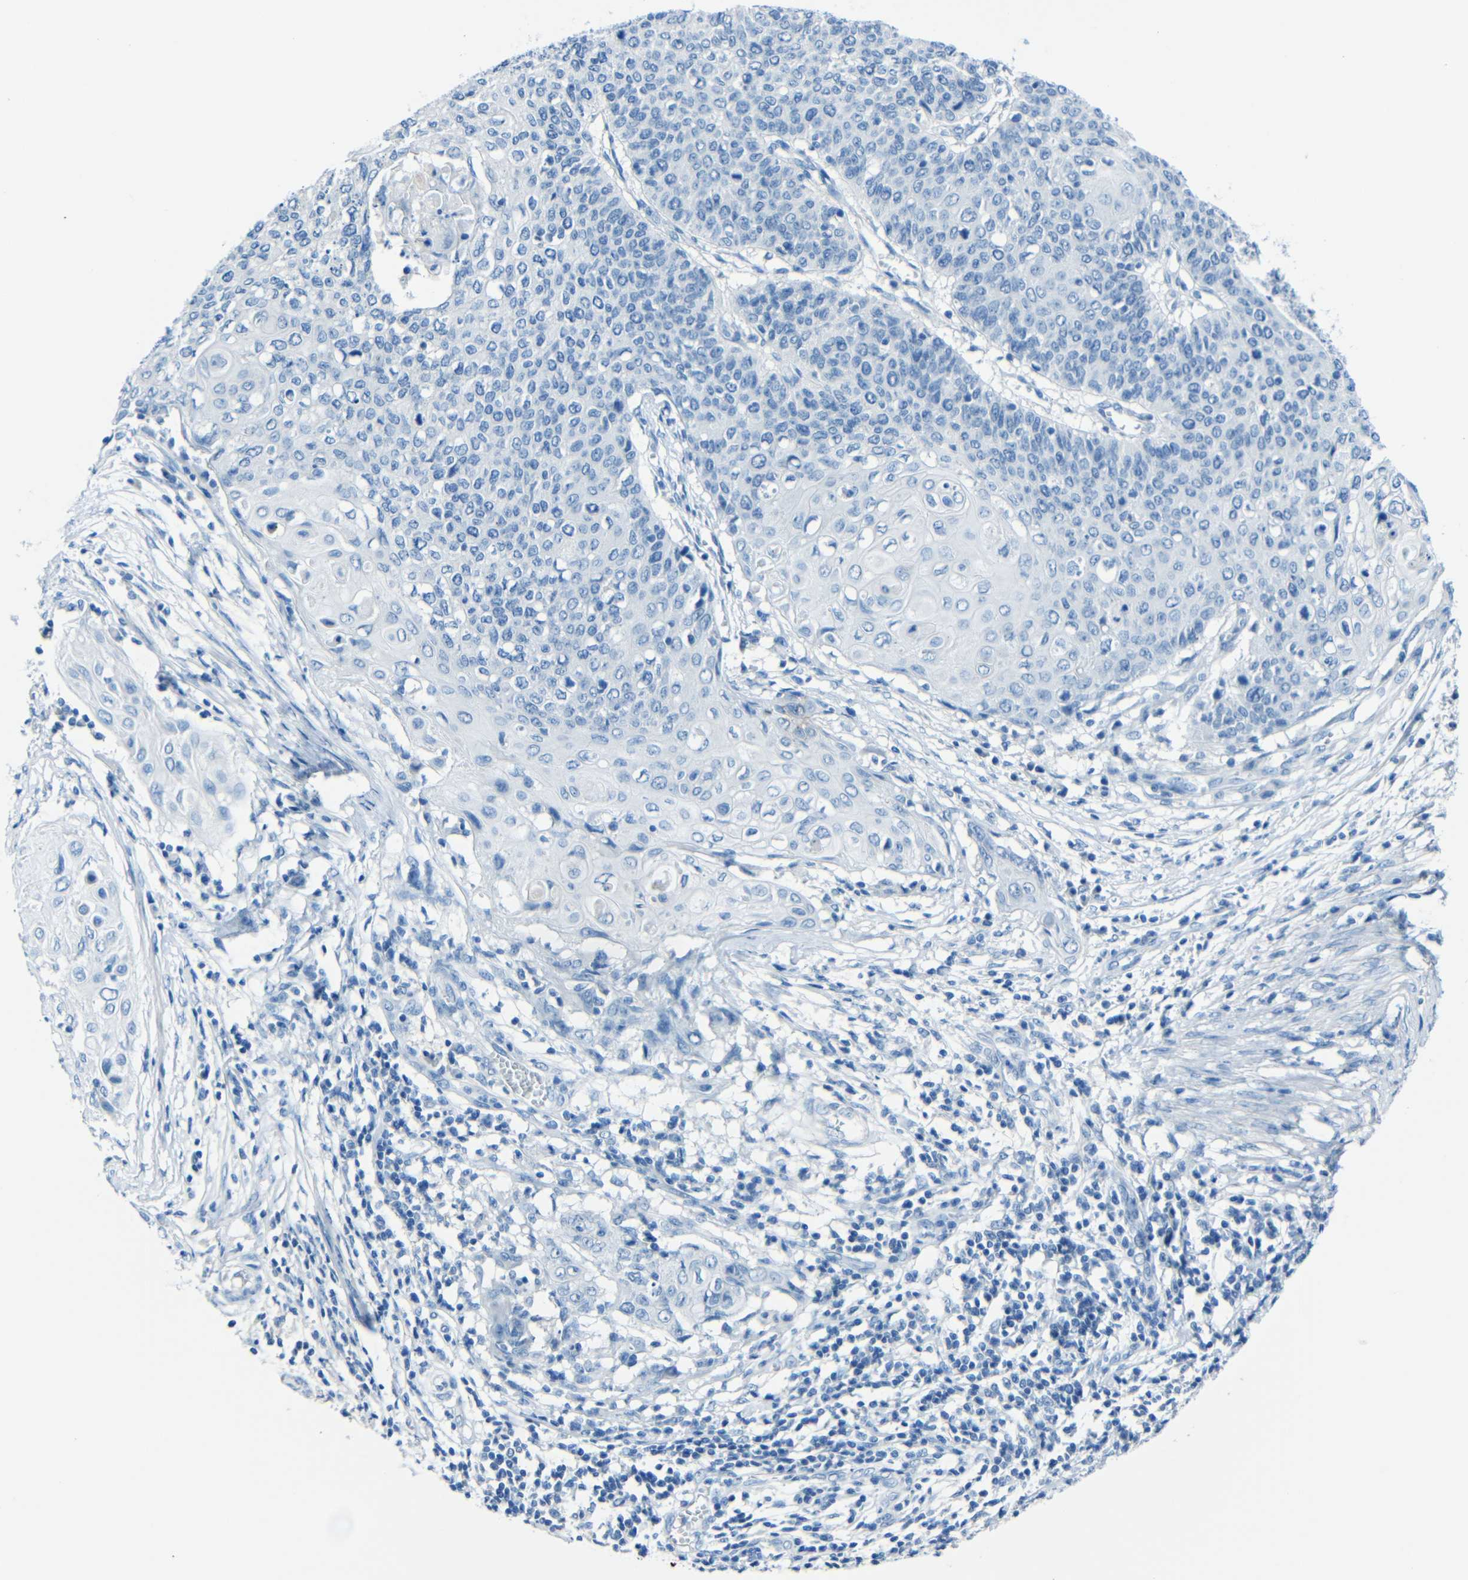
{"staining": {"intensity": "negative", "quantity": "none", "location": "none"}, "tissue": "cervical cancer", "cell_type": "Tumor cells", "image_type": "cancer", "snomed": [{"axis": "morphology", "description": "Squamous cell carcinoma, NOS"}, {"axis": "topography", "description": "Cervix"}], "caption": "An immunohistochemistry (IHC) micrograph of cervical cancer is shown. There is no staining in tumor cells of cervical cancer.", "gene": "FBN2", "patient": {"sex": "female", "age": 39}}